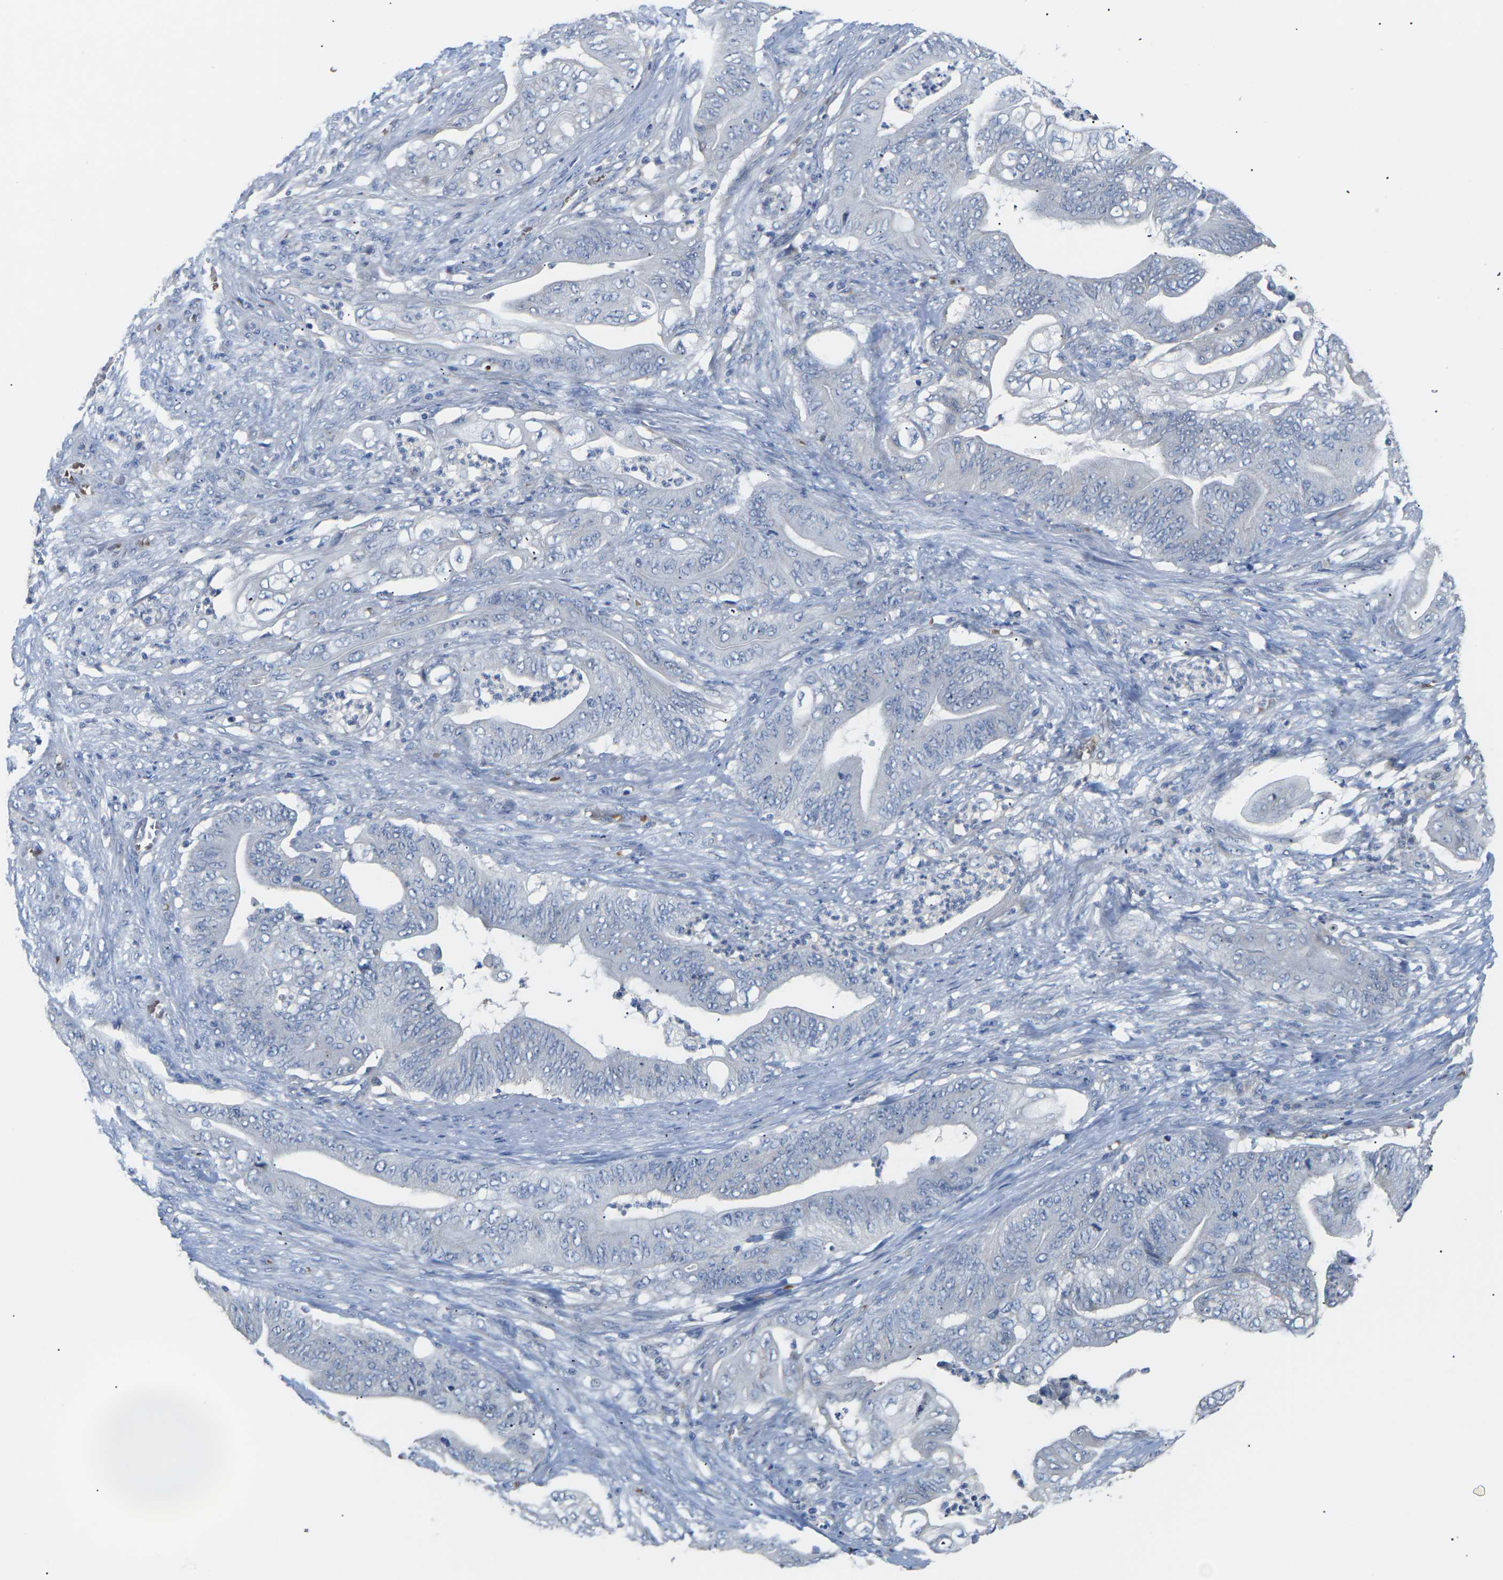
{"staining": {"intensity": "negative", "quantity": "none", "location": "none"}, "tissue": "stomach cancer", "cell_type": "Tumor cells", "image_type": "cancer", "snomed": [{"axis": "morphology", "description": "Adenocarcinoma, NOS"}, {"axis": "topography", "description": "Stomach"}], "caption": "A high-resolution micrograph shows immunohistochemistry staining of stomach cancer (adenocarcinoma), which reveals no significant positivity in tumor cells. (Stains: DAB immunohistochemistry with hematoxylin counter stain, Microscopy: brightfield microscopy at high magnification).", "gene": "TMCO4", "patient": {"sex": "female", "age": 73}}